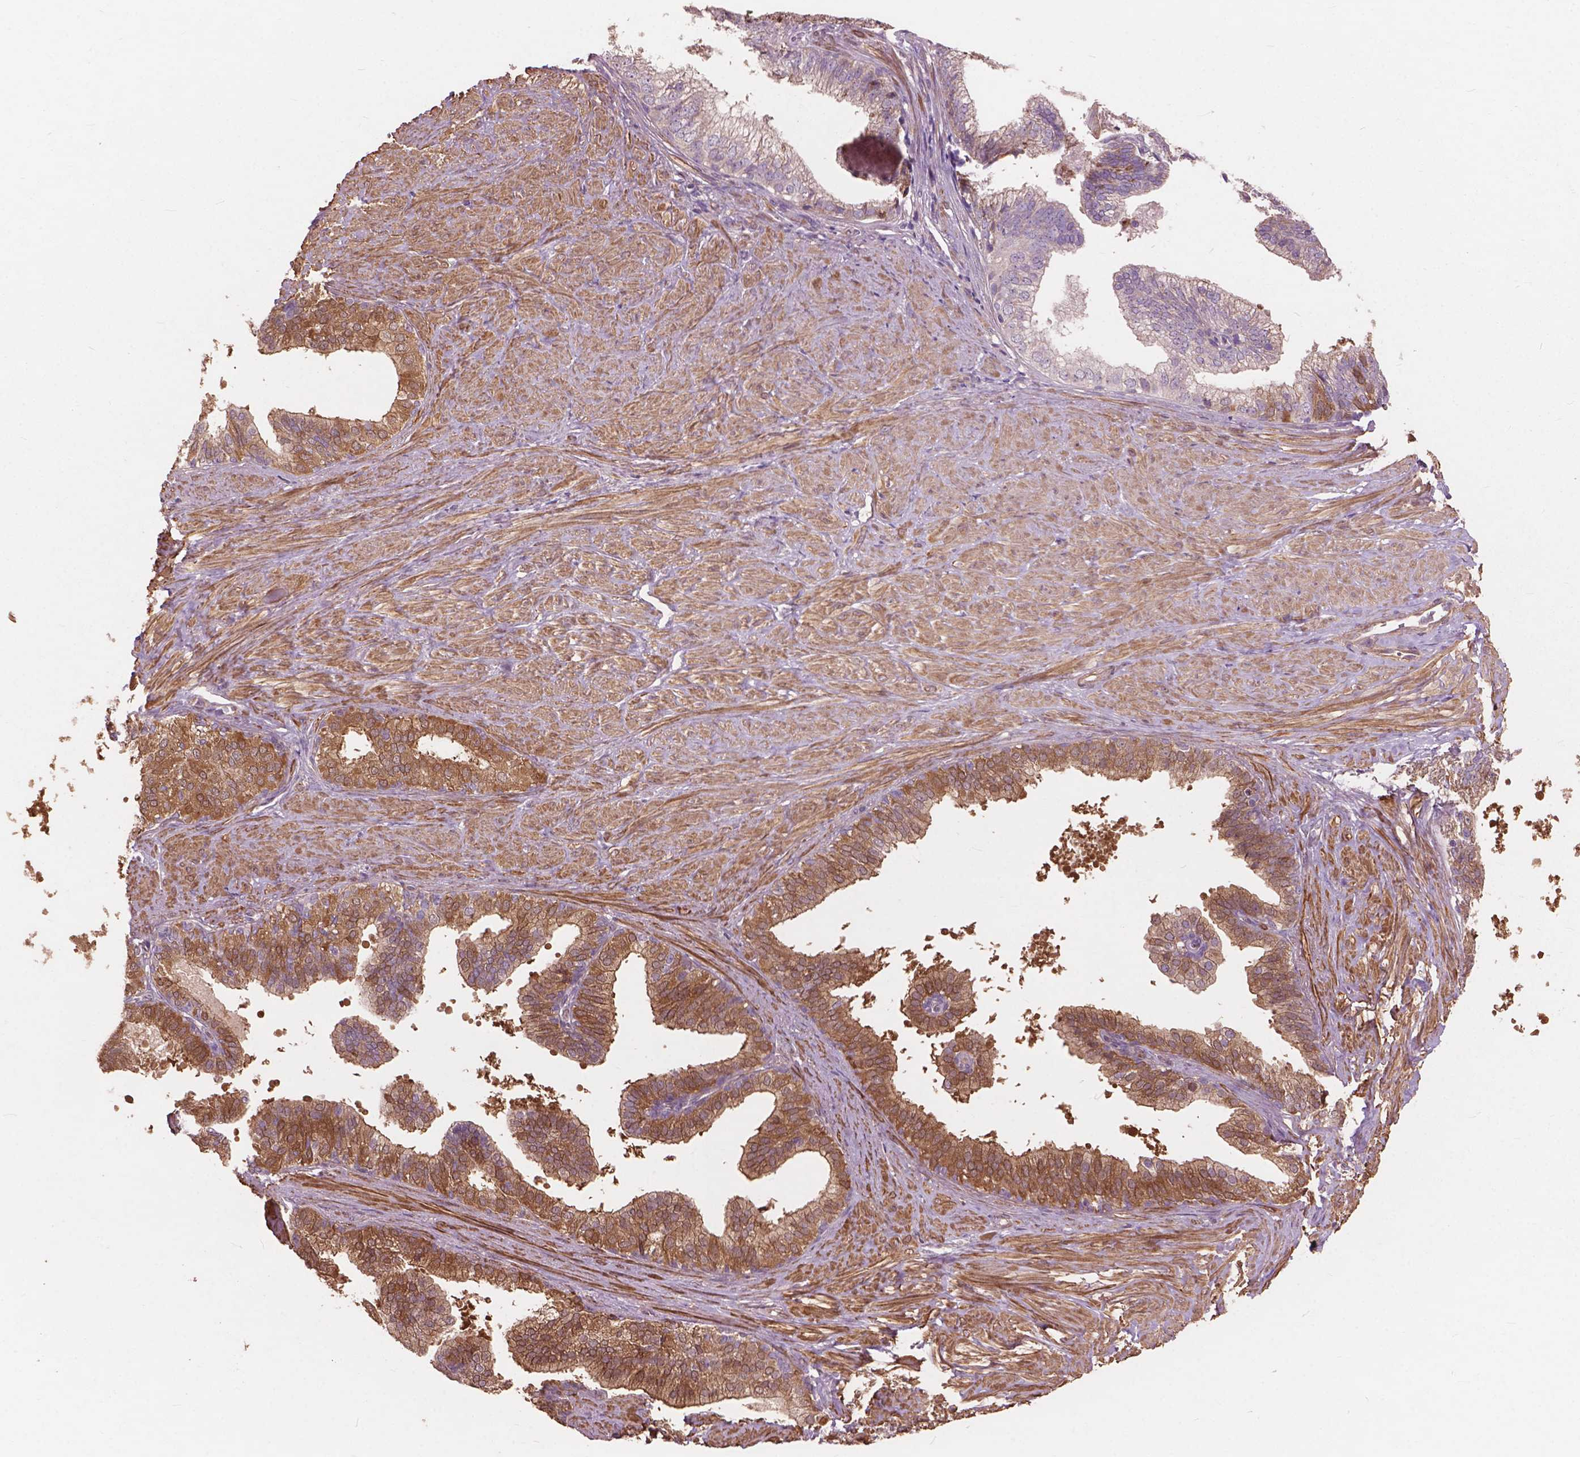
{"staining": {"intensity": "moderate", "quantity": "<25%", "location": "cytoplasmic/membranous"}, "tissue": "prostate", "cell_type": "Glandular cells", "image_type": "normal", "snomed": [{"axis": "morphology", "description": "Normal tissue, NOS"}, {"axis": "topography", "description": "Prostate"}, {"axis": "topography", "description": "Peripheral nerve tissue"}], "caption": "A histopathology image of human prostate stained for a protein displays moderate cytoplasmic/membranous brown staining in glandular cells. The staining is performed using DAB (3,3'-diaminobenzidine) brown chromogen to label protein expression. The nuclei are counter-stained blue using hematoxylin.", "gene": "FNIP1", "patient": {"sex": "male", "age": 55}}